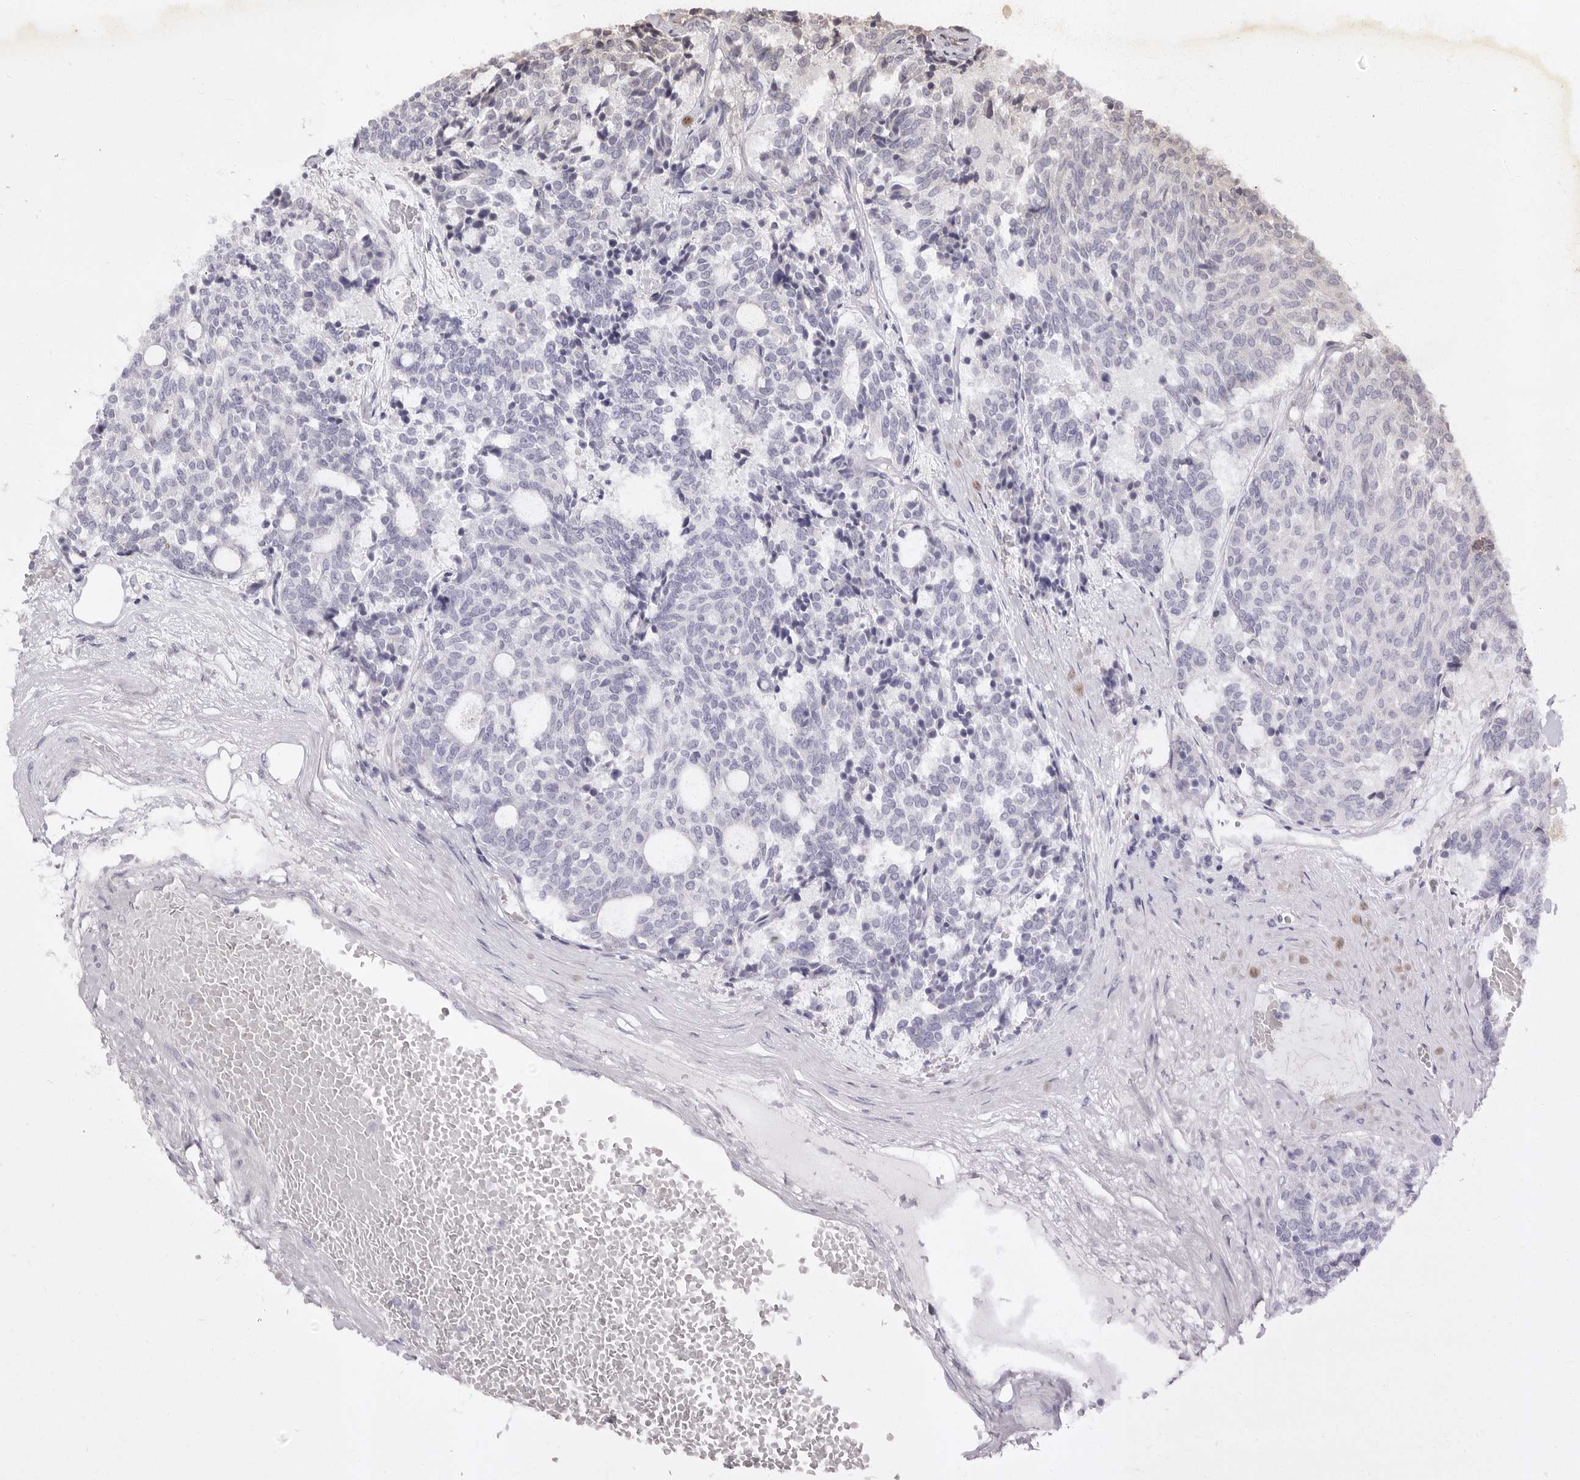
{"staining": {"intensity": "negative", "quantity": "none", "location": "none"}, "tissue": "carcinoid", "cell_type": "Tumor cells", "image_type": "cancer", "snomed": [{"axis": "morphology", "description": "Carcinoid, malignant, NOS"}, {"axis": "topography", "description": "Pancreas"}], "caption": "DAB immunohistochemical staining of carcinoid reveals no significant staining in tumor cells.", "gene": "LCORL", "patient": {"sex": "female", "age": 54}}